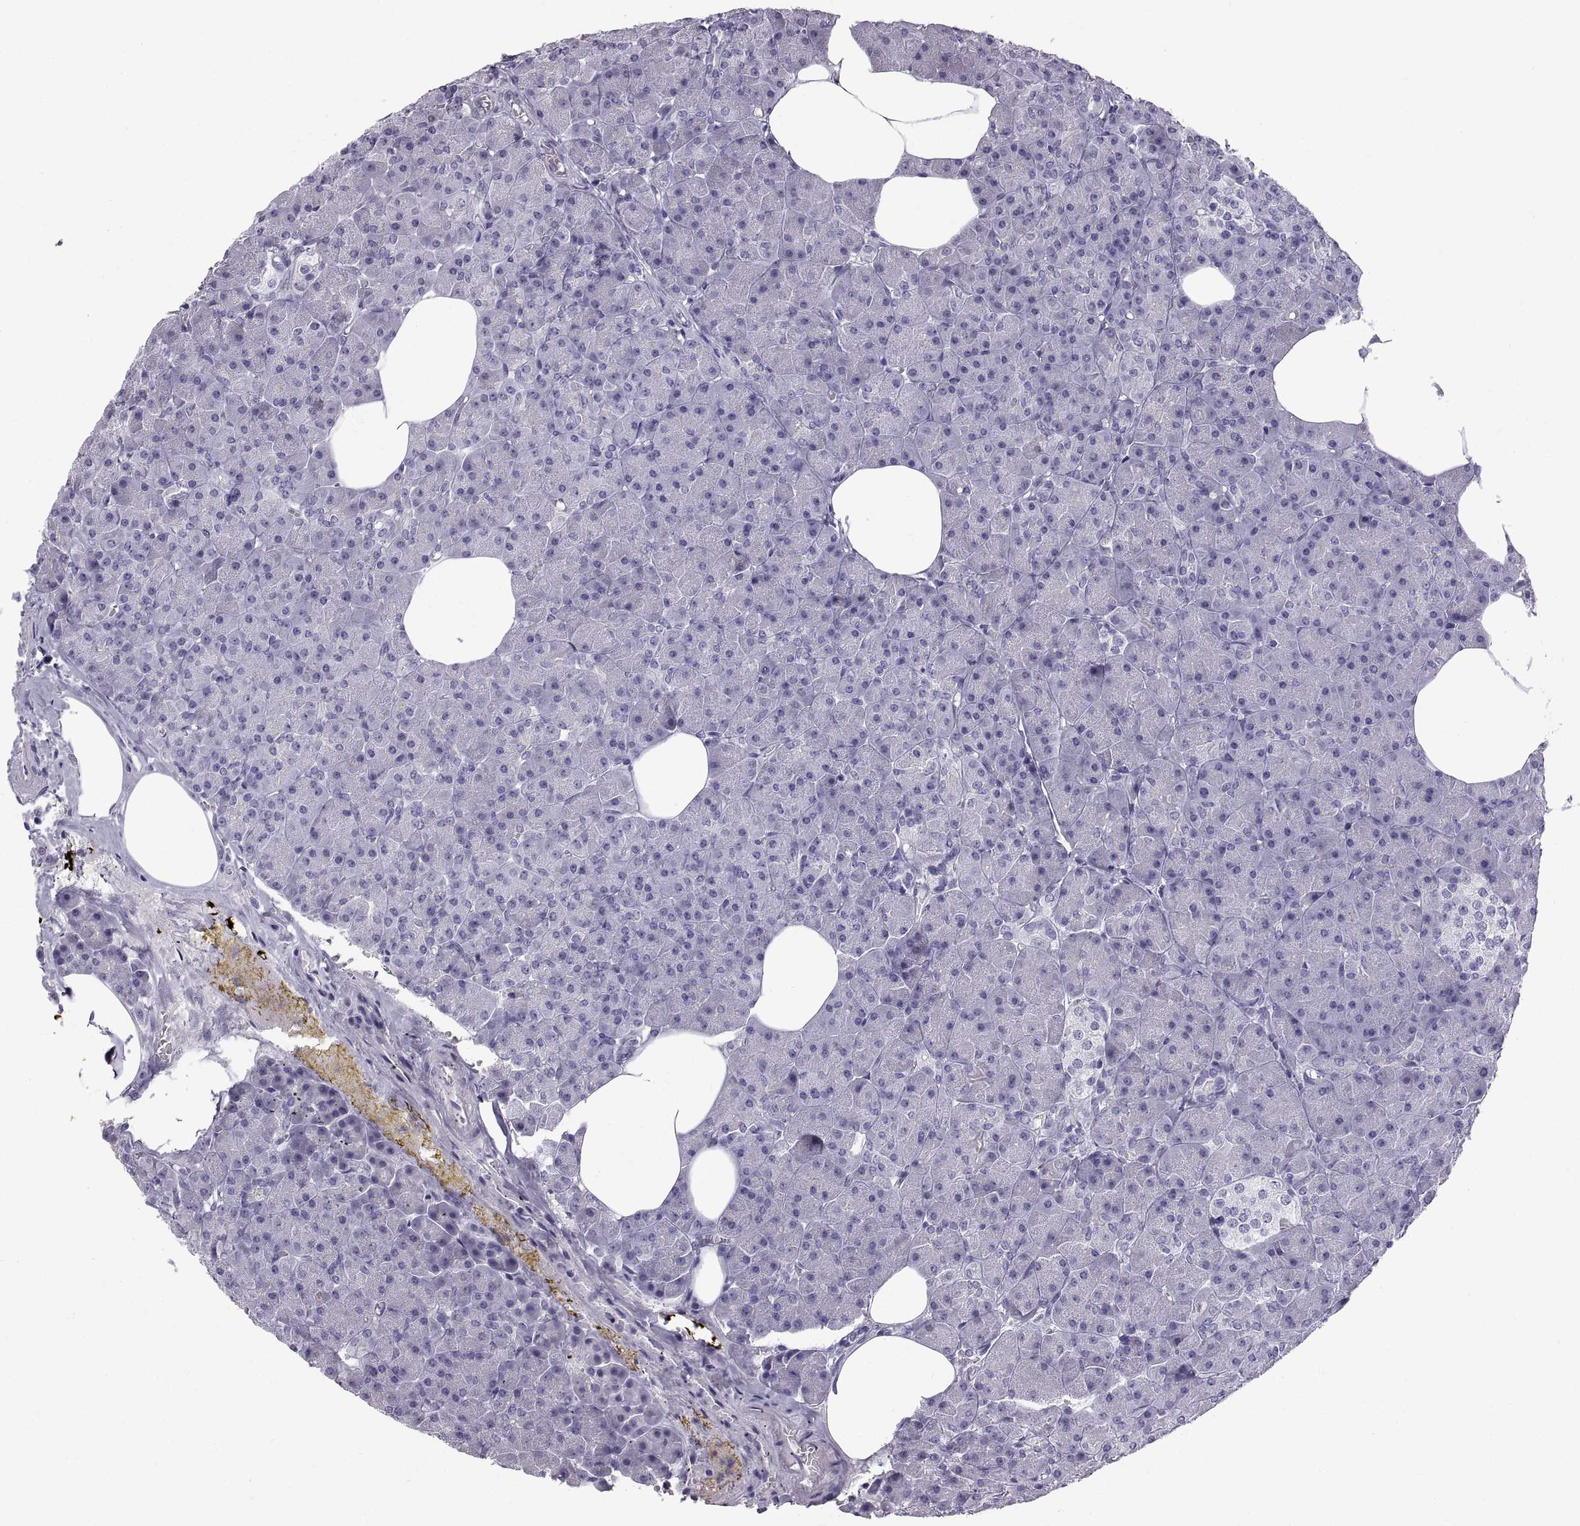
{"staining": {"intensity": "negative", "quantity": "none", "location": "none"}, "tissue": "pancreas", "cell_type": "Exocrine glandular cells", "image_type": "normal", "snomed": [{"axis": "morphology", "description": "Normal tissue, NOS"}, {"axis": "topography", "description": "Pancreas"}], "caption": "High magnification brightfield microscopy of unremarkable pancreas stained with DAB (brown) and counterstained with hematoxylin (blue): exocrine glandular cells show no significant expression. (DAB IHC with hematoxylin counter stain).", "gene": "WFDC8", "patient": {"sex": "female", "age": 45}}